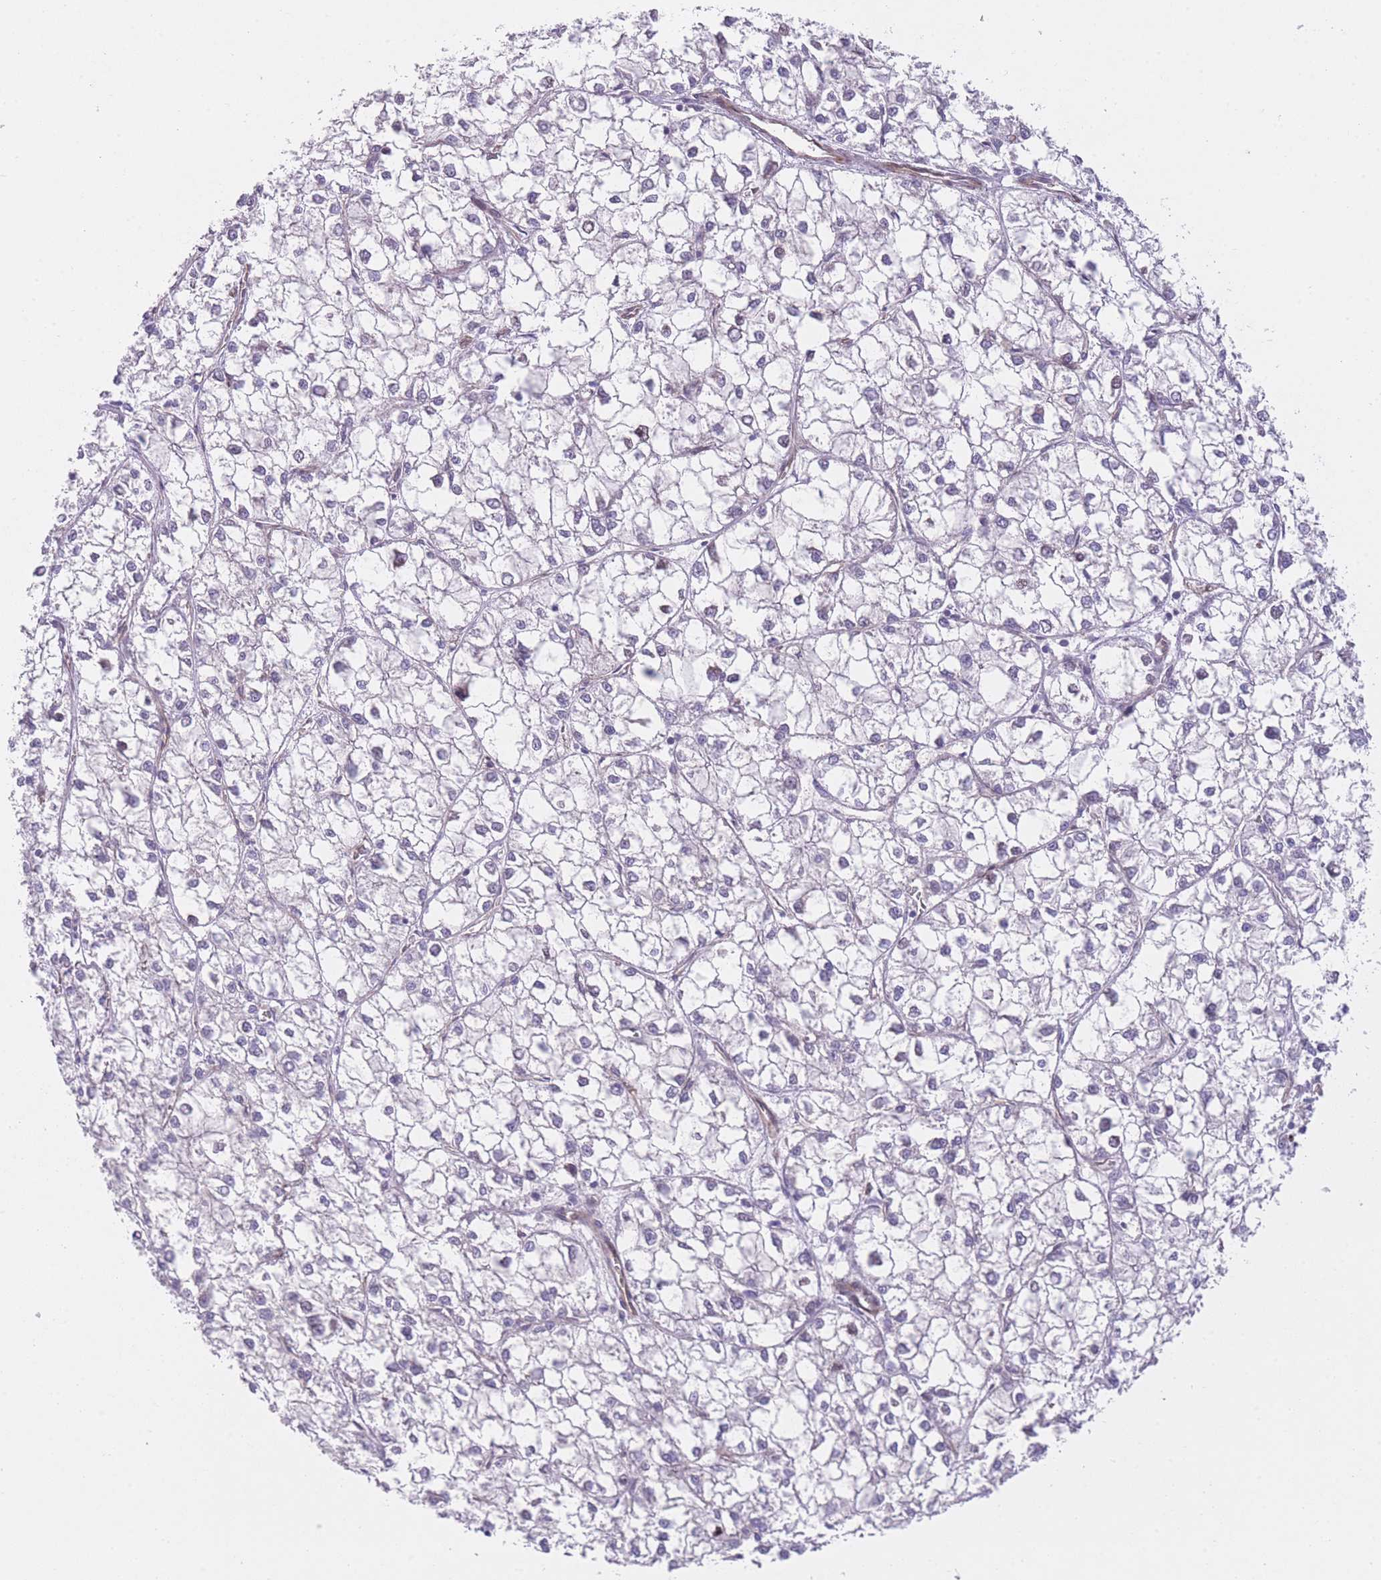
{"staining": {"intensity": "negative", "quantity": "none", "location": "none"}, "tissue": "liver cancer", "cell_type": "Tumor cells", "image_type": "cancer", "snomed": [{"axis": "morphology", "description": "Carcinoma, Hepatocellular, NOS"}, {"axis": "topography", "description": "Liver"}], "caption": "Photomicrograph shows no significant protein expression in tumor cells of liver hepatocellular carcinoma.", "gene": "QTRT1", "patient": {"sex": "female", "age": 43}}